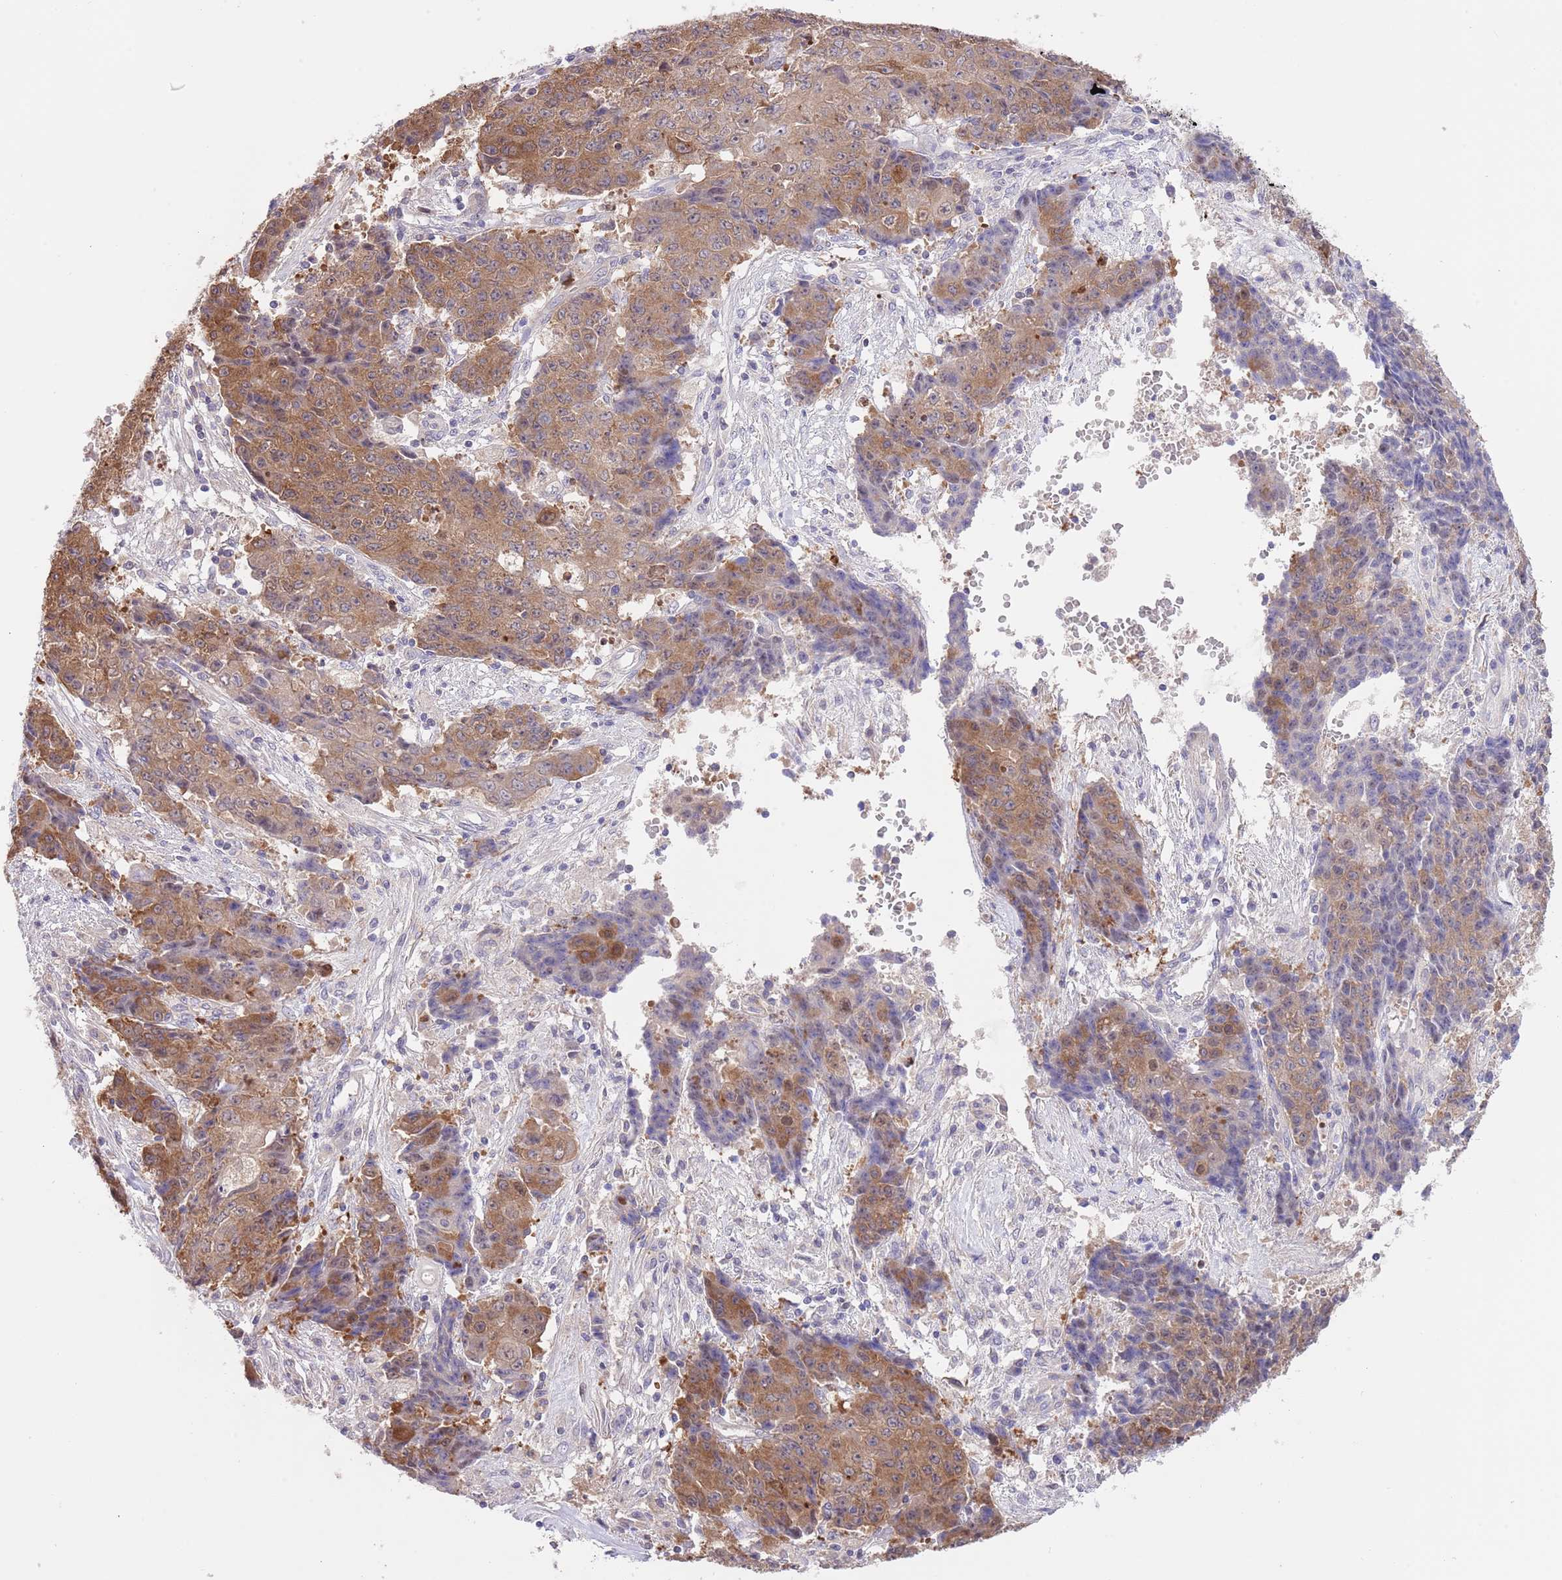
{"staining": {"intensity": "moderate", "quantity": ">75%", "location": "cytoplasmic/membranous"}, "tissue": "ovarian cancer", "cell_type": "Tumor cells", "image_type": "cancer", "snomed": [{"axis": "morphology", "description": "Carcinoma, endometroid"}, {"axis": "topography", "description": "Ovary"}], "caption": "The image shows immunohistochemical staining of ovarian cancer (endometroid carcinoma). There is moderate cytoplasmic/membranous staining is appreciated in about >75% of tumor cells.", "gene": "PRR32", "patient": {"sex": "female", "age": 42}}